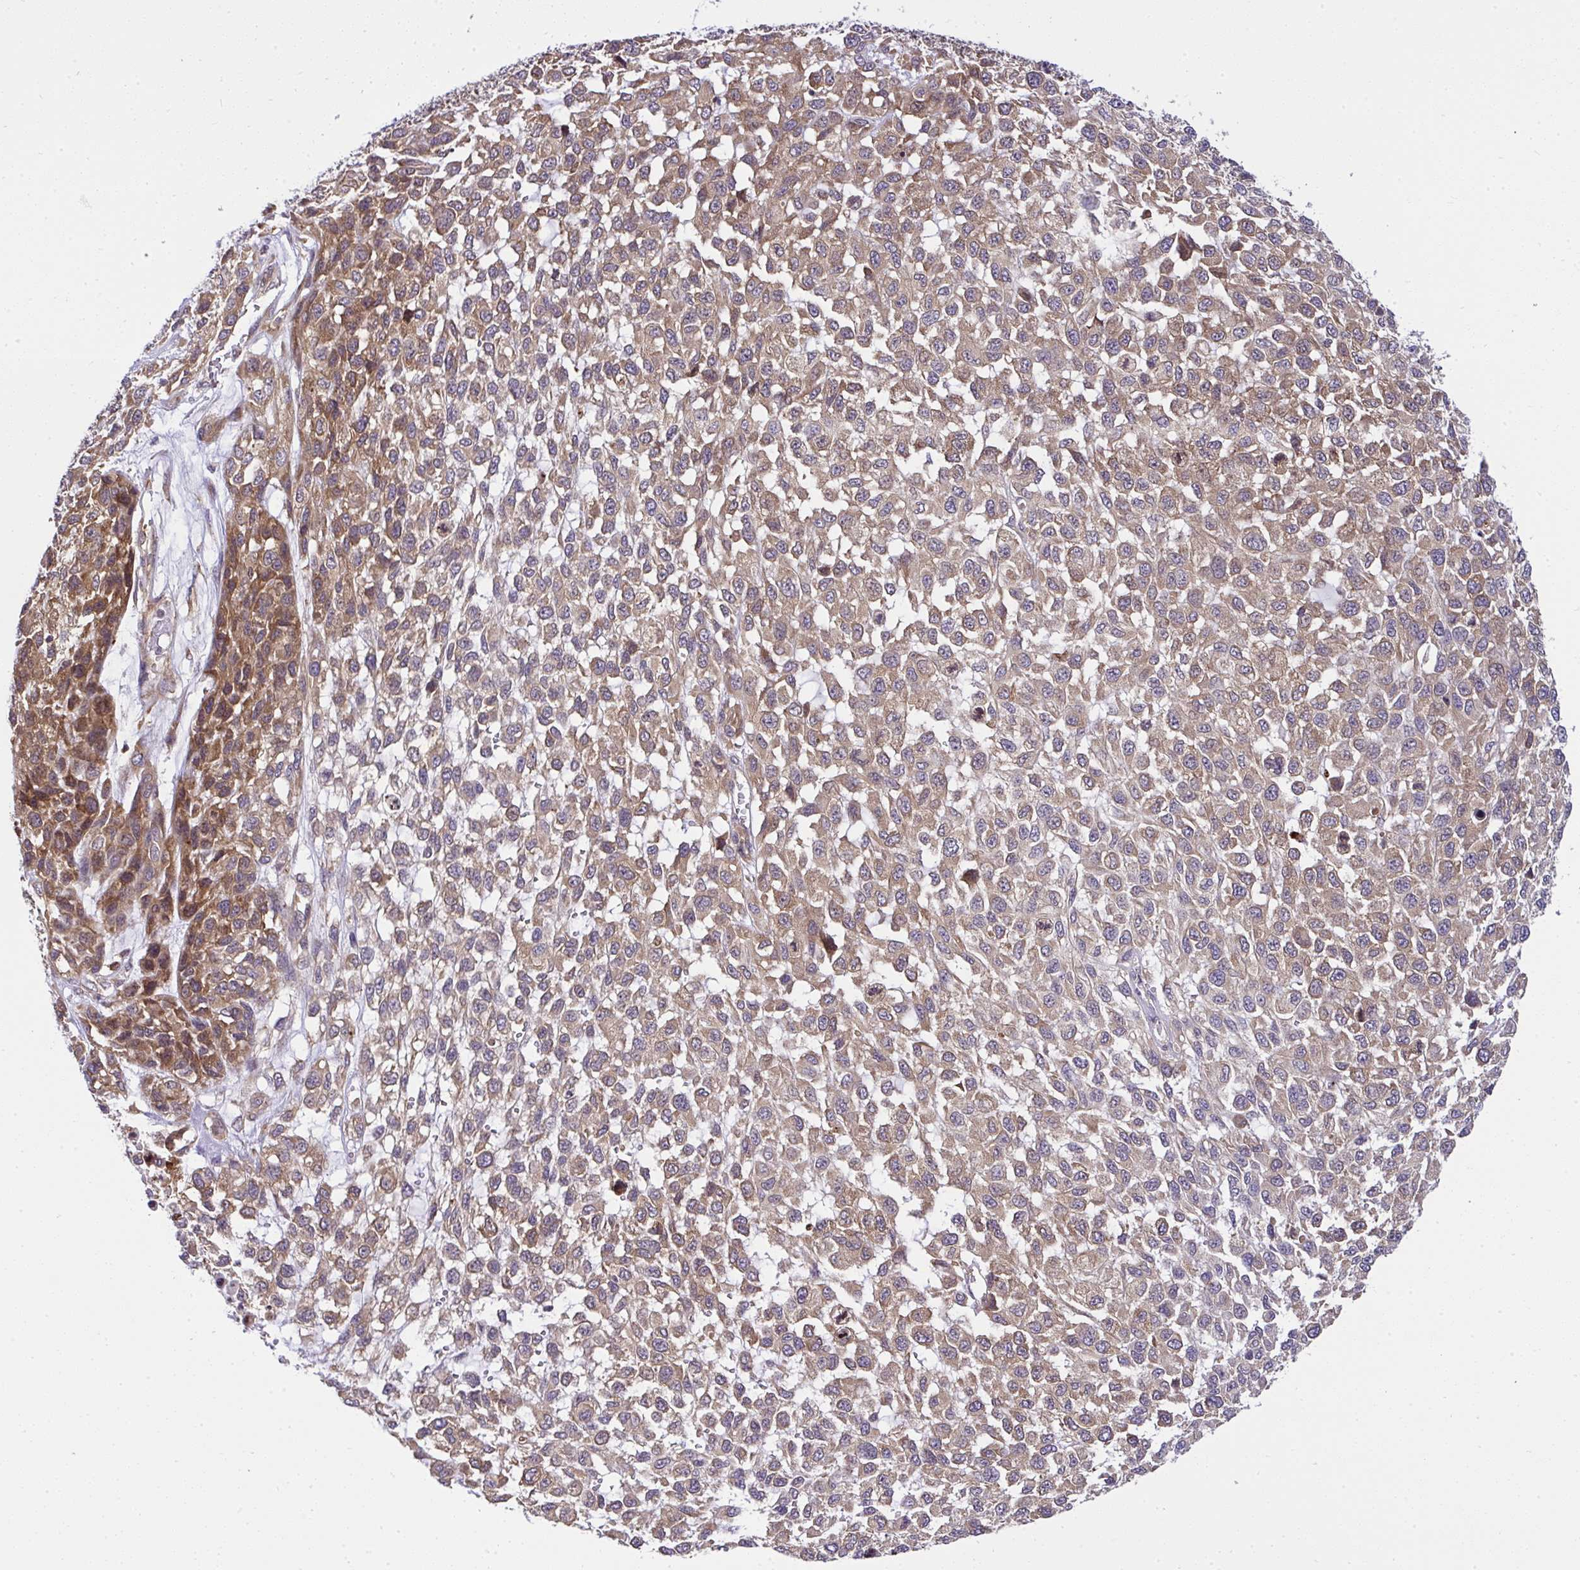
{"staining": {"intensity": "moderate", "quantity": ">75%", "location": "cytoplasmic/membranous"}, "tissue": "melanoma", "cell_type": "Tumor cells", "image_type": "cancer", "snomed": [{"axis": "morphology", "description": "Malignant melanoma, NOS"}, {"axis": "topography", "description": "Skin"}], "caption": "Immunohistochemistry image of neoplastic tissue: malignant melanoma stained using IHC exhibits medium levels of moderate protein expression localized specifically in the cytoplasmic/membranous of tumor cells, appearing as a cytoplasmic/membranous brown color.", "gene": "RPS7", "patient": {"sex": "male", "age": 62}}